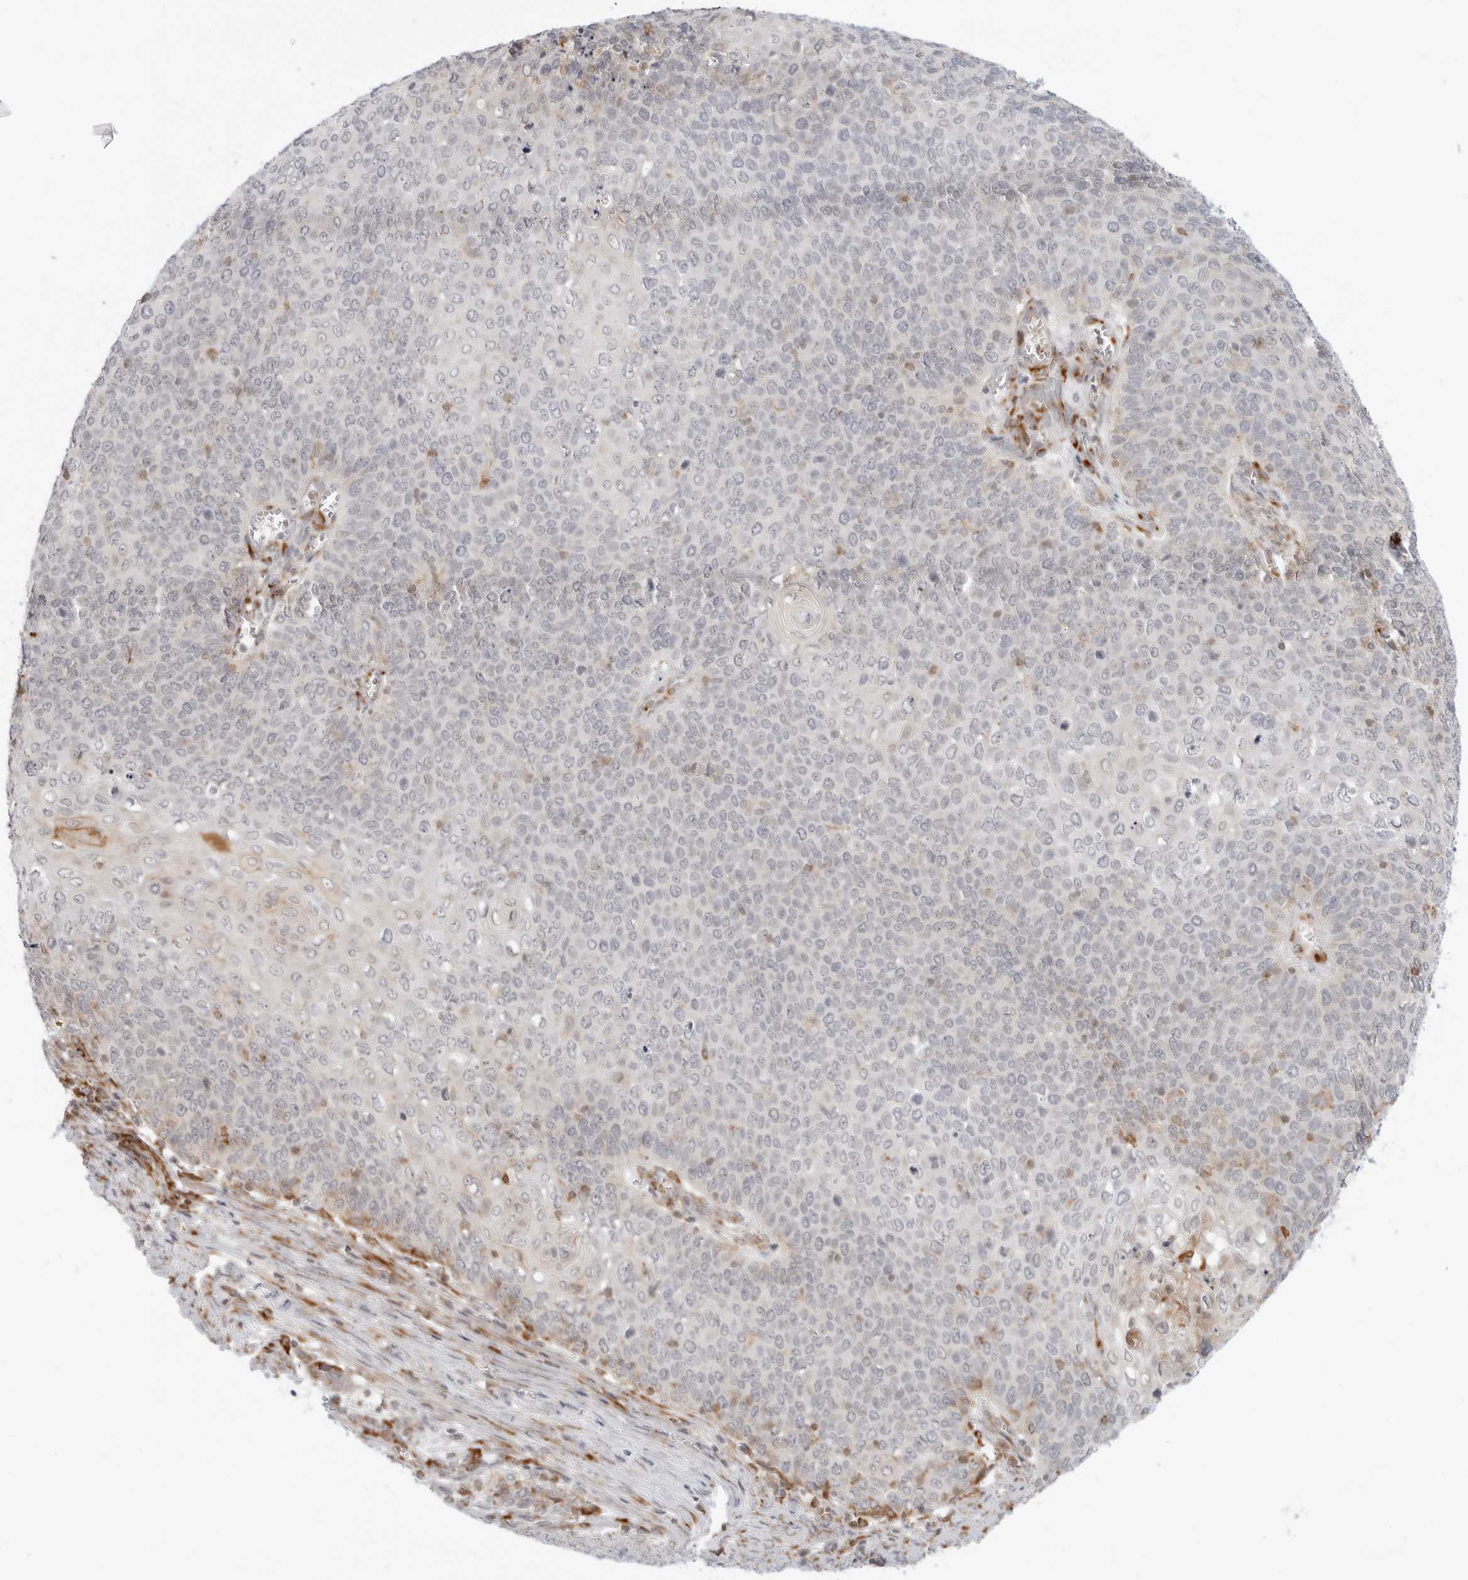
{"staining": {"intensity": "negative", "quantity": "none", "location": "none"}, "tissue": "cervical cancer", "cell_type": "Tumor cells", "image_type": "cancer", "snomed": [{"axis": "morphology", "description": "Squamous cell carcinoma, NOS"}, {"axis": "topography", "description": "Cervix"}], "caption": "IHC of squamous cell carcinoma (cervical) reveals no expression in tumor cells.", "gene": "C1QTNF1", "patient": {"sex": "female", "age": 39}}